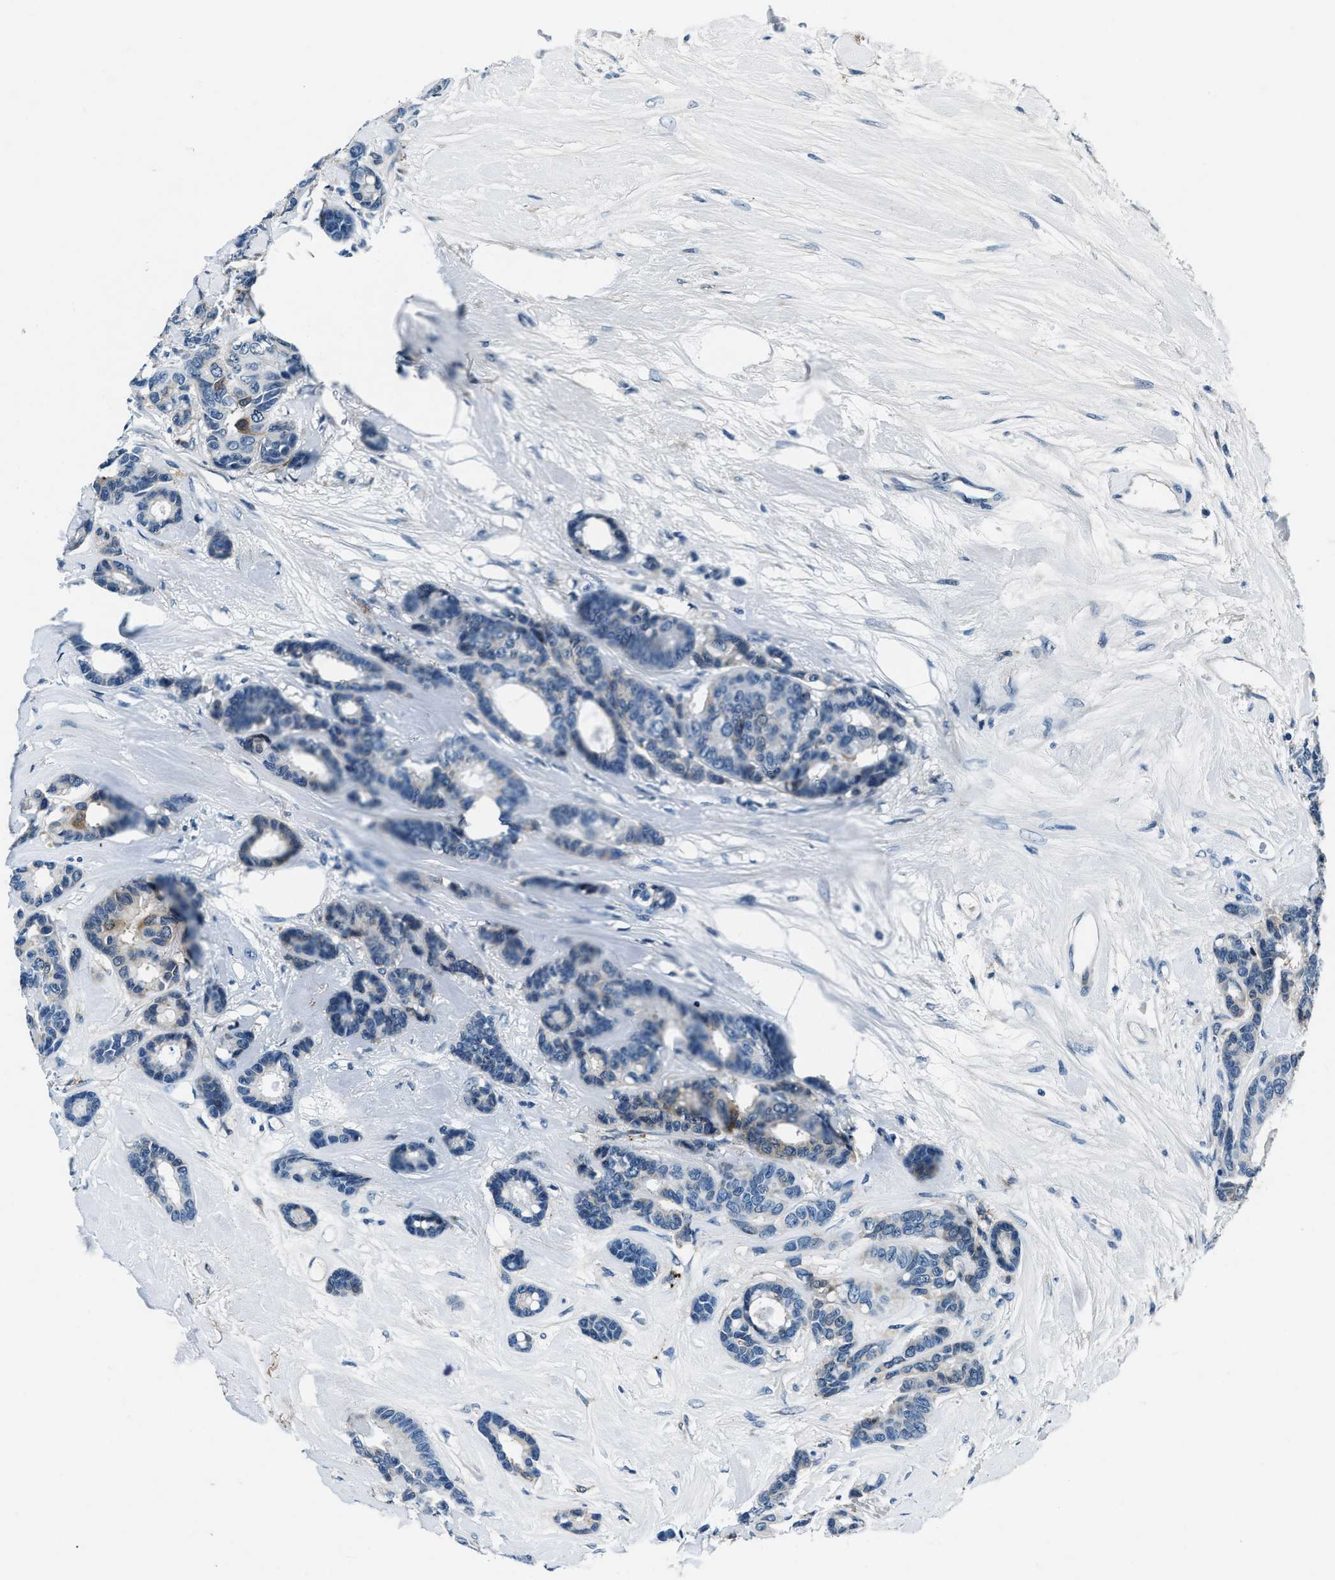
{"staining": {"intensity": "negative", "quantity": "none", "location": "none"}, "tissue": "breast cancer", "cell_type": "Tumor cells", "image_type": "cancer", "snomed": [{"axis": "morphology", "description": "Duct carcinoma"}, {"axis": "topography", "description": "Breast"}], "caption": "Breast cancer was stained to show a protein in brown. There is no significant expression in tumor cells.", "gene": "PTPDC1", "patient": {"sex": "female", "age": 87}}